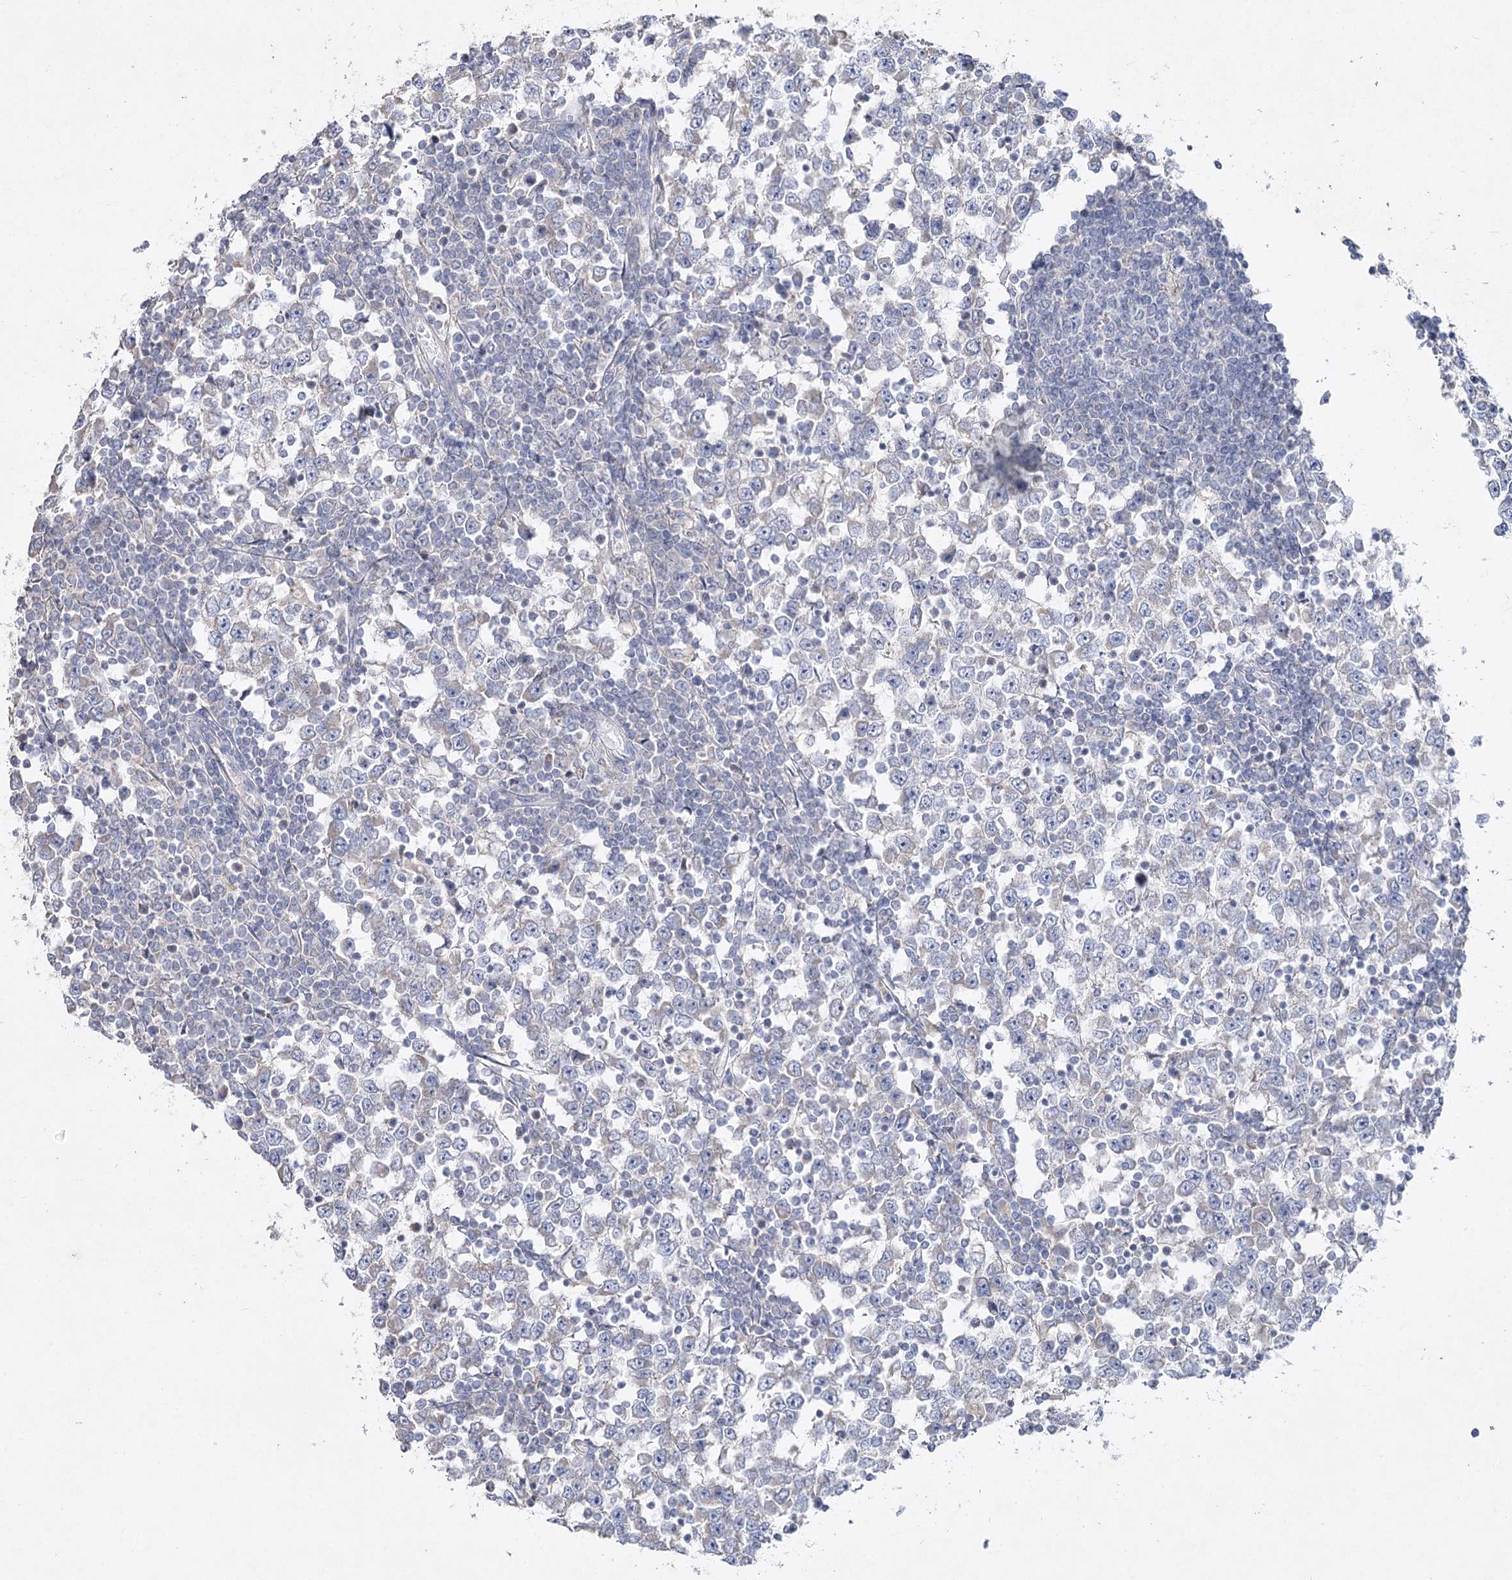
{"staining": {"intensity": "negative", "quantity": "none", "location": "none"}, "tissue": "testis cancer", "cell_type": "Tumor cells", "image_type": "cancer", "snomed": [{"axis": "morphology", "description": "Seminoma, NOS"}, {"axis": "topography", "description": "Testis"}], "caption": "Seminoma (testis) stained for a protein using immunohistochemistry (IHC) demonstrates no positivity tumor cells.", "gene": "TMEM187", "patient": {"sex": "male", "age": 65}}